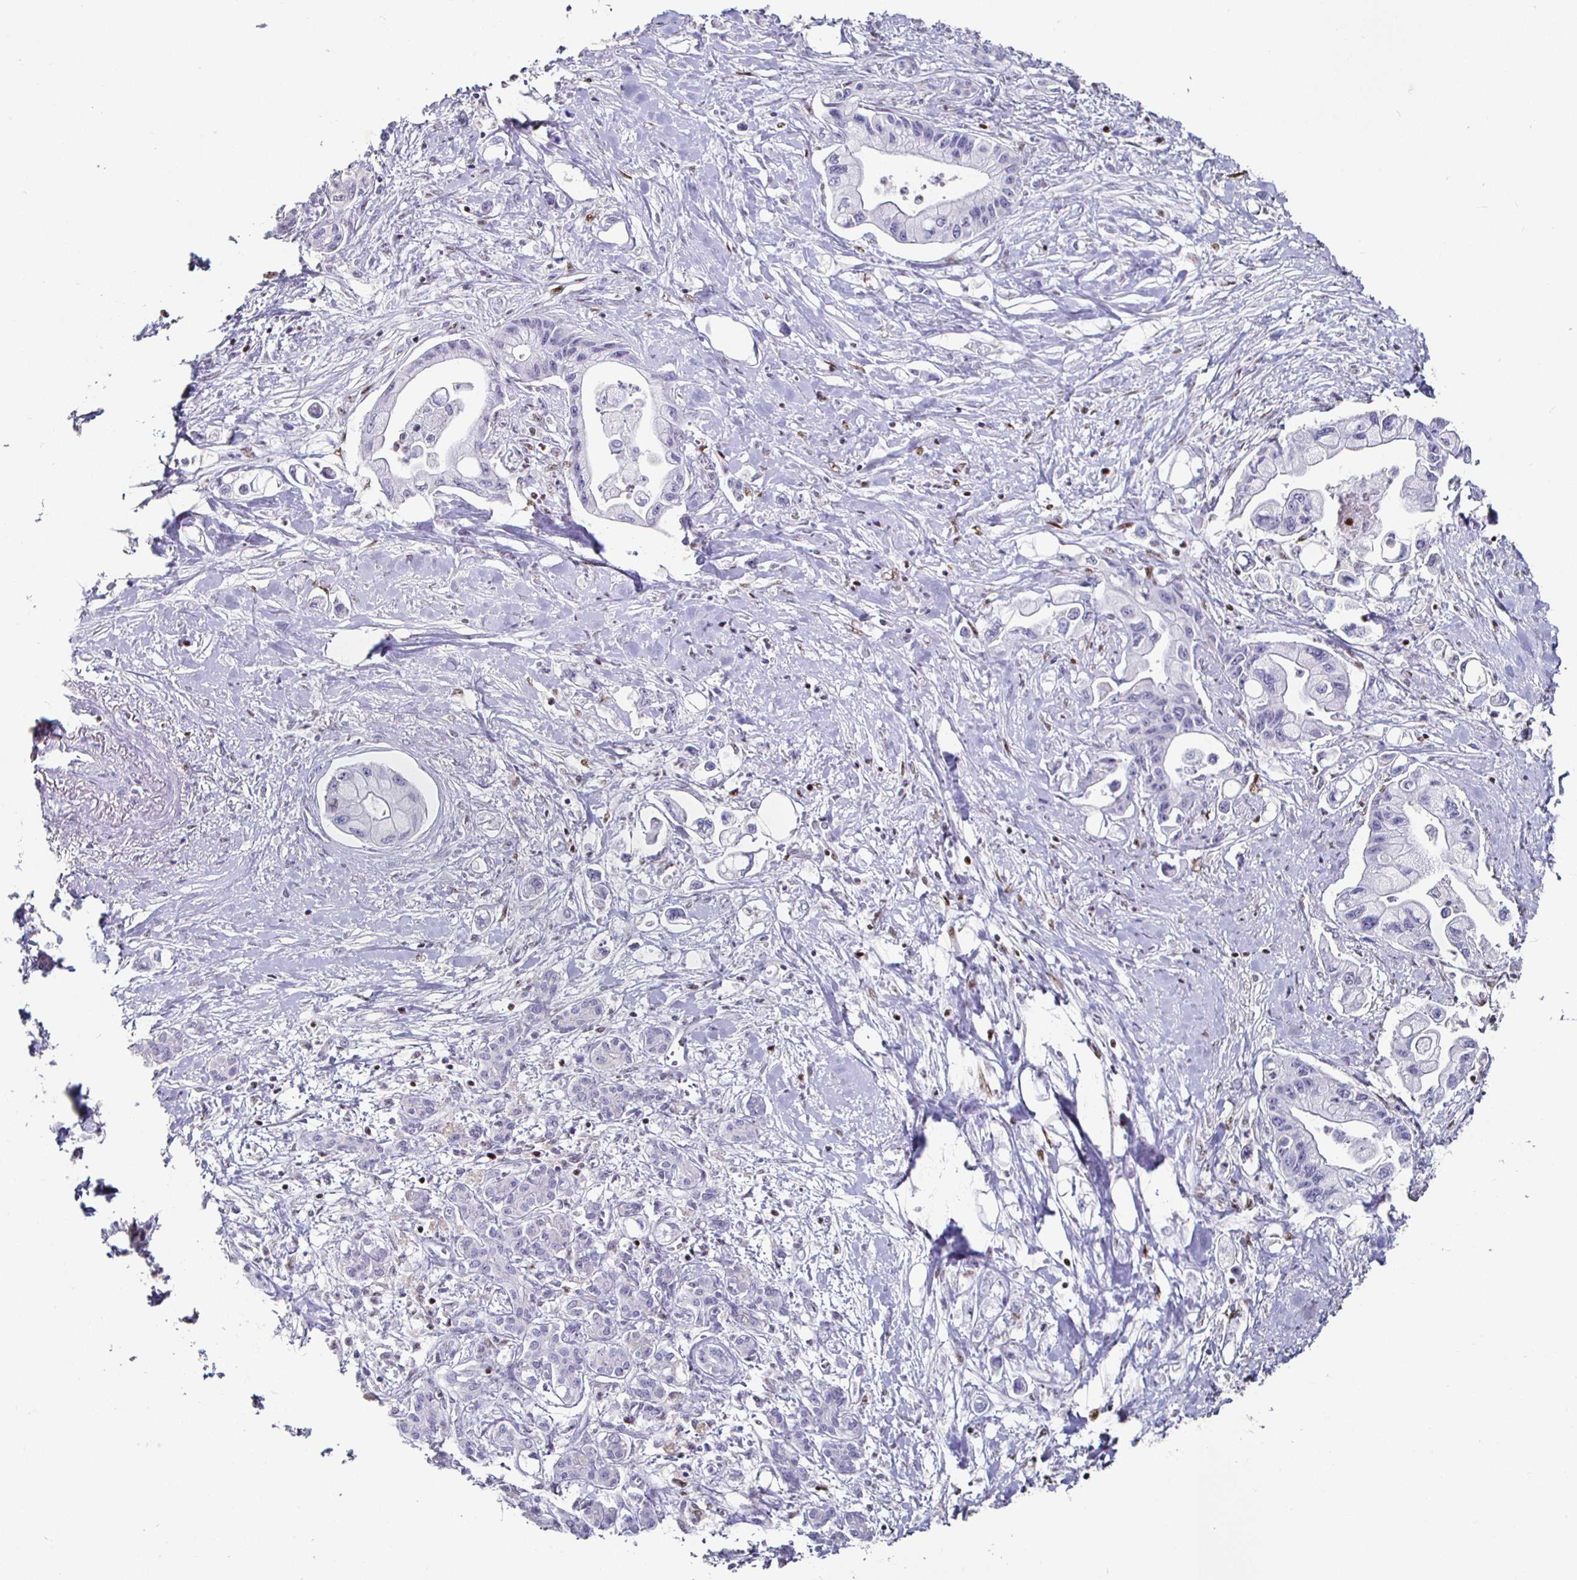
{"staining": {"intensity": "negative", "quantity": "none", "location": "none"}, "tissue": "pancreatic cancer", "cell_type": "Tumor cells", "image_type": "cancer", "snomed": [{"axis": "morphology", "description": "Adenocarcinoma, NOS"}, {"axis": "topography", "description": "Pancreas"}], "caption": "Immunohistochemical staining of adenocarcinoma (pancreatic) exhibits no significant expression in tumor cells.", "gene": "RUNX2", "patient": {"sex": "male", "age": 61}}